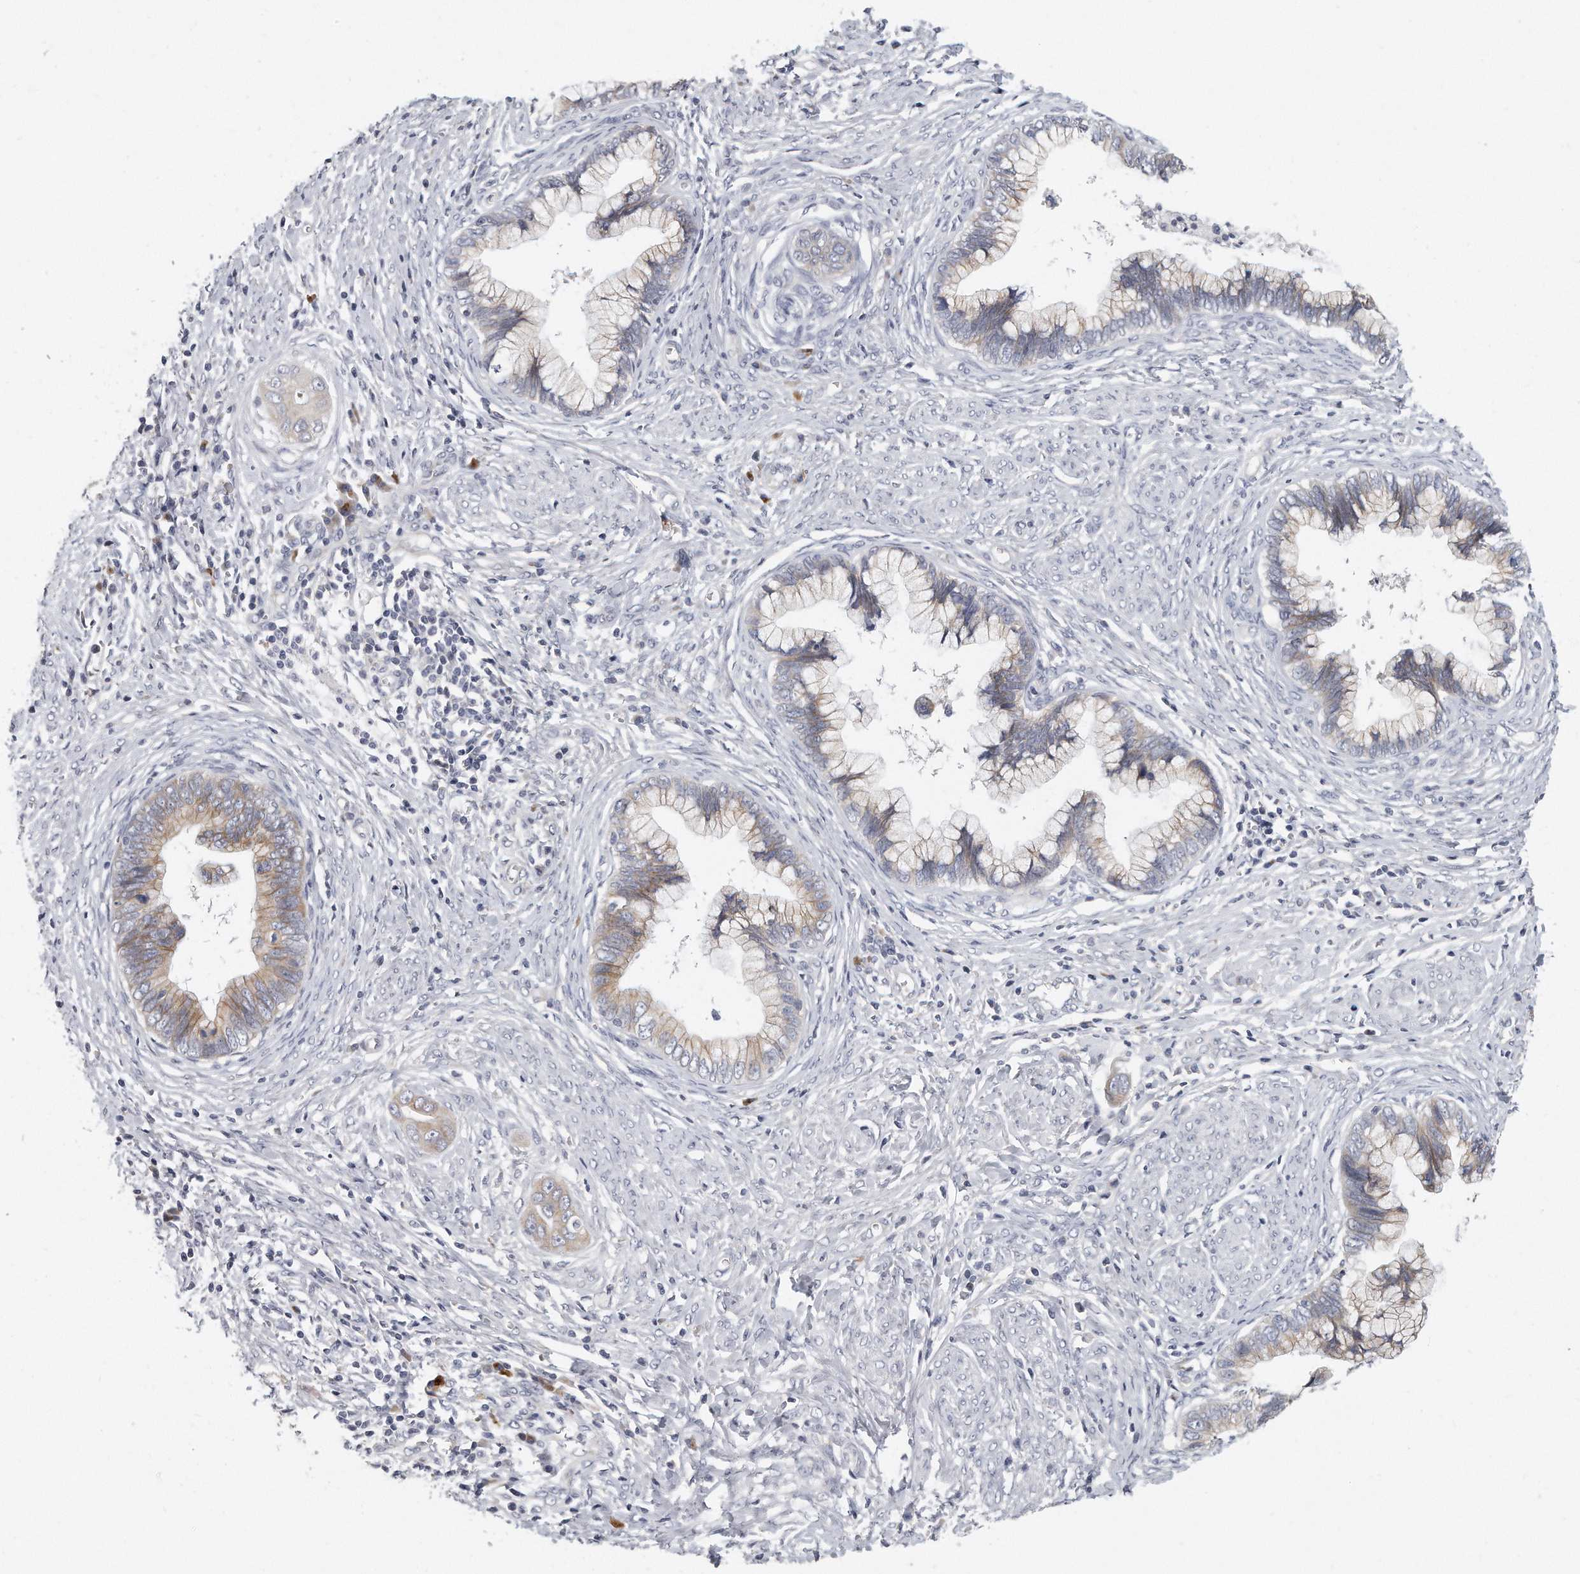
{"staining": {"intensity": "weak", "quantity": "<25%", "location": "cytoplasmic/membranous"}, "tissue": "cervical cancer", "cell_type": "Tumor cells", "image_type": "cancer", "snomed": [{"axis": "morphology", "description": "Adenocarcinoma, NOS"}, {"axis": "topography", "description": "Cervix"}], "caption": "IHC micrograph of neoplastic tissue: human adenocarcinoma (cervical) stained with DAB (3,3'-diaminobenzidine) shows no significant protein expression in tumor cells.", "gene": "PLEKHA6", "patient": {"sex": "female", "age": 44}}